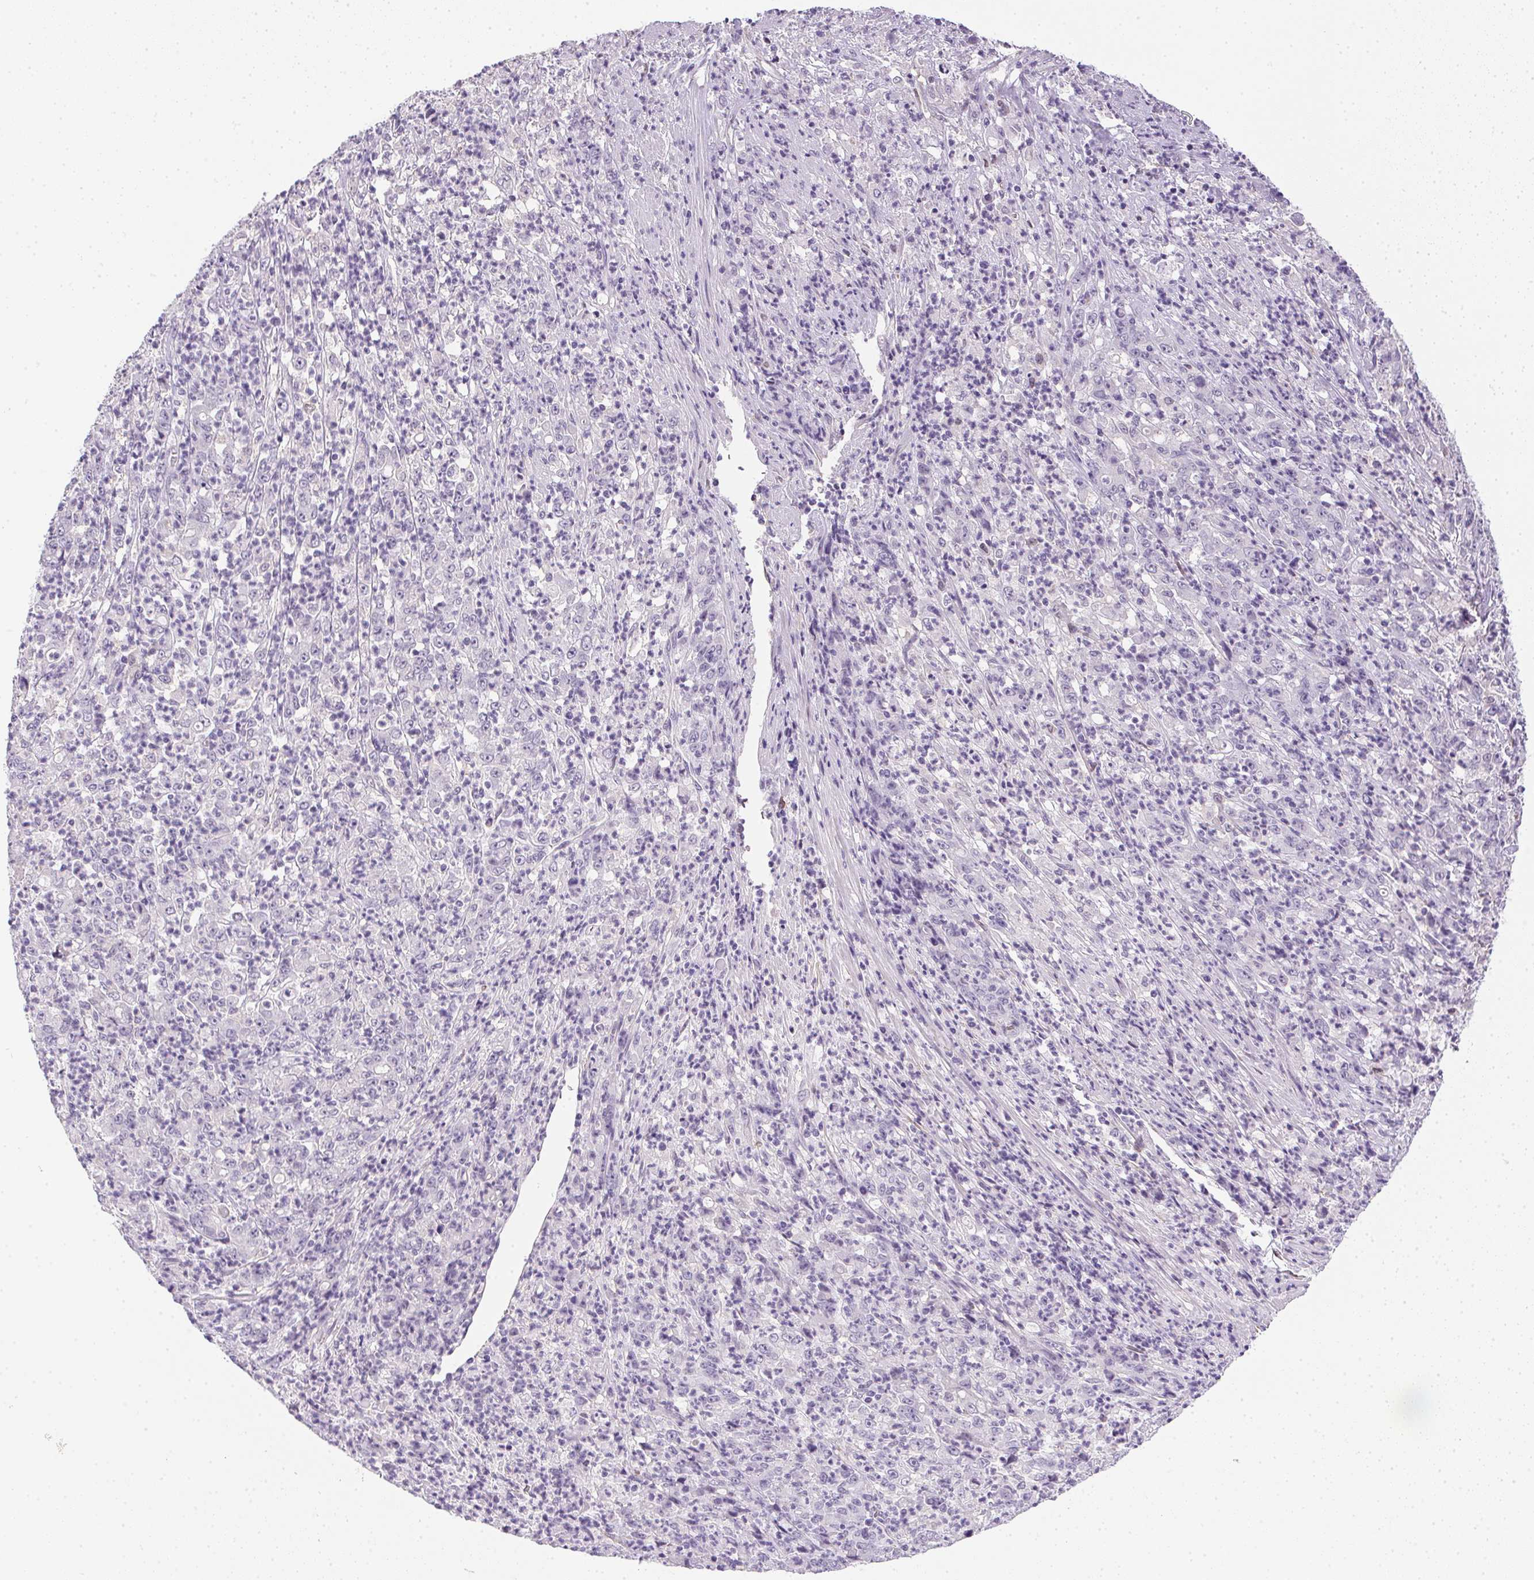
{"staining": {"intensity": "negative", "quantity": "none", "location": "none"}, "tissue": "stomach cancer", "cell_type": "Tumor cells", "image_type": "cancer", "snomed": [{"axis": "morphology", "description": "Adenocarcinoma, NOS"}, {"axis": "topography", "description": "Stomach, lower"}], "caption": "Stomach adenocarcinoma stained for a protein using immunohistochemistry (IHC) demonstrates no expression tumor cells.", "gene": "PRL", "patient": {"sex": "female", "age": 71}}